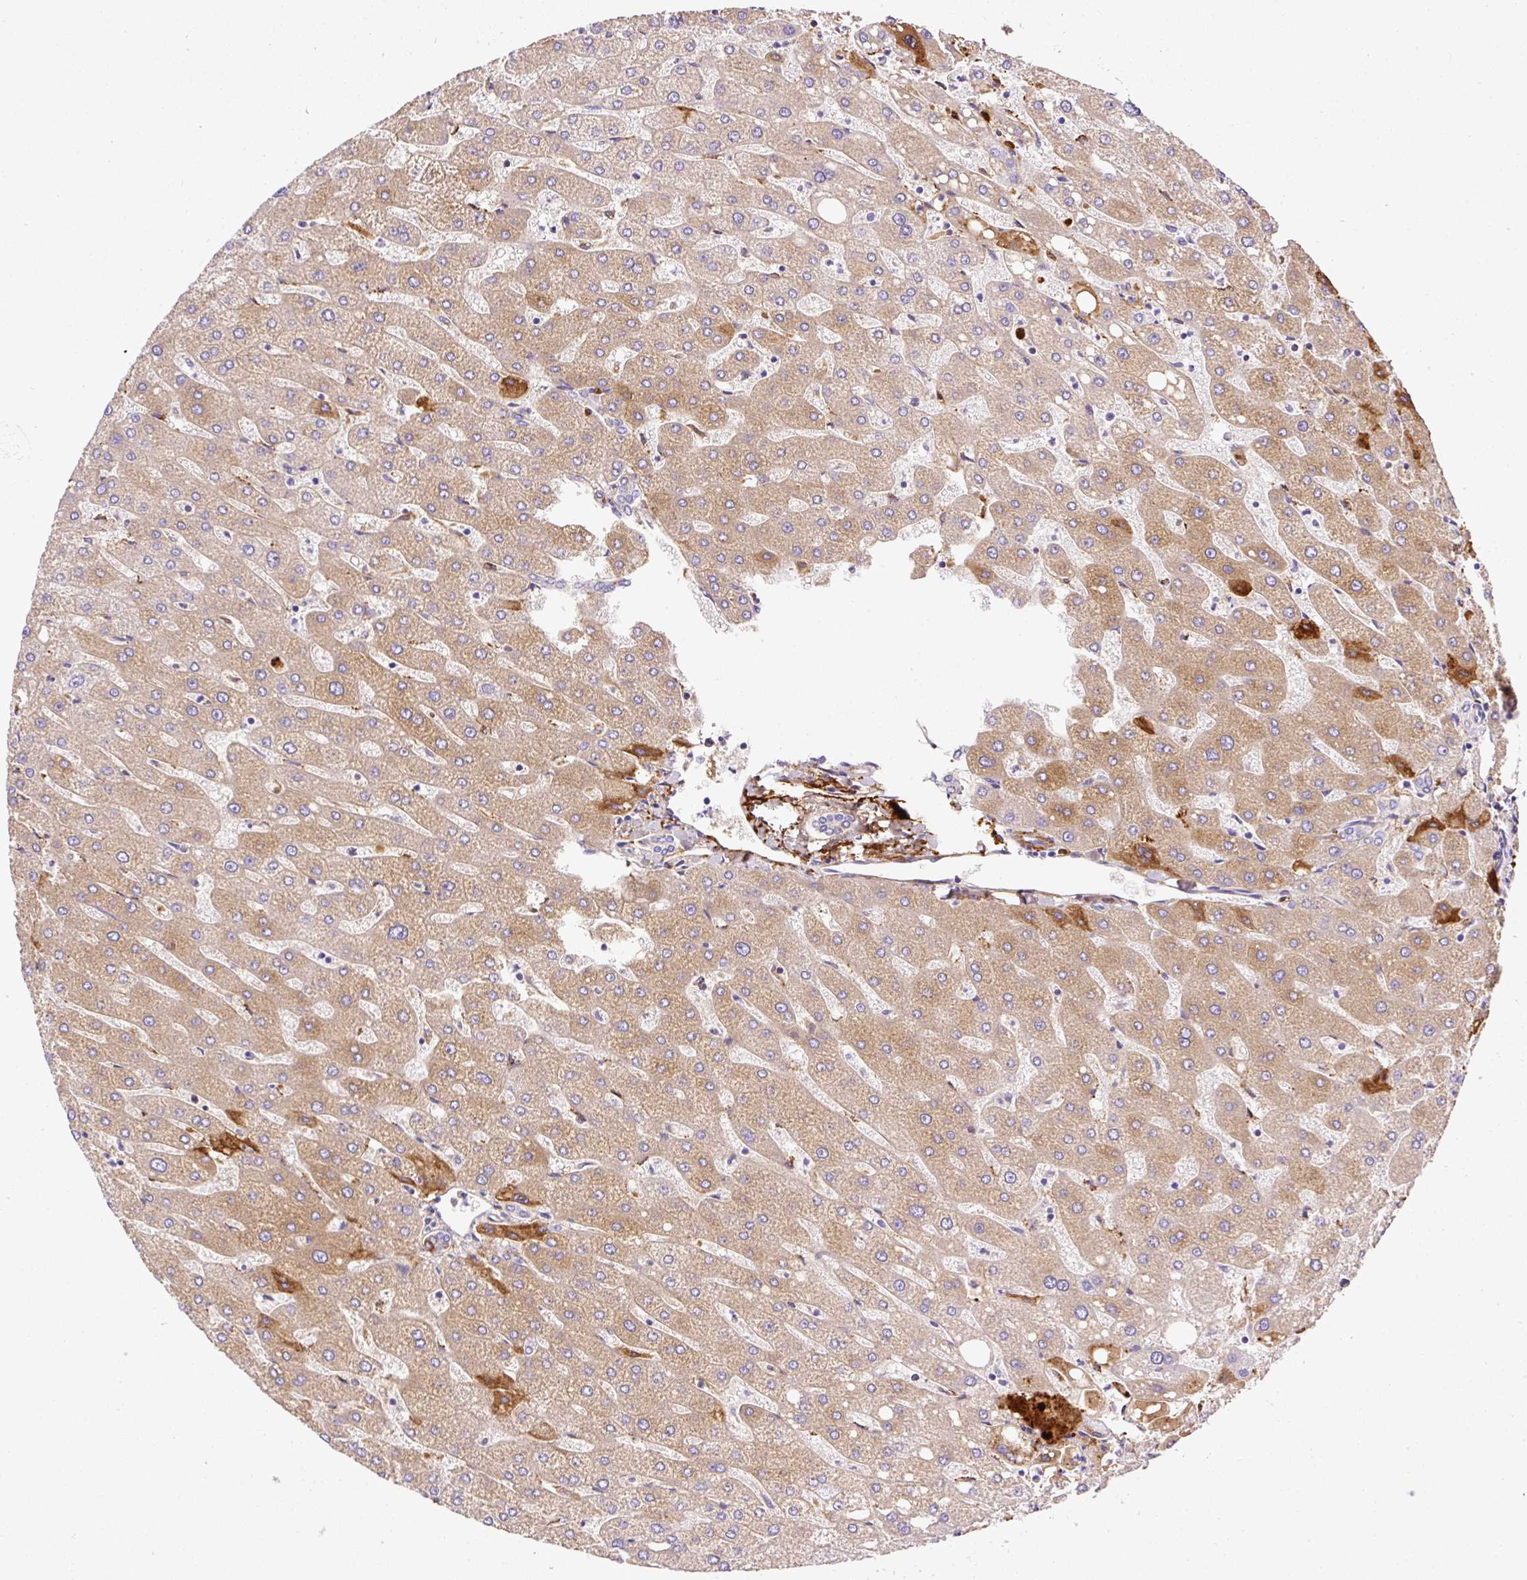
{"staining": {"intensity": "negative", "quantity": "none", "location": "none"}, "tissue": "liver", "cell_type": "Cholangiocytes", "image_type": "normal", "snomed": [{"axis": "morphology", "description": "Normal tissue, NOS"}, {"axis": "topography", "description": "Liver"}], "caption": "This is an IHC micrograph of normal liver. There is no staining in cholangiocytes.", "gene": "APCS", "patient": {"sex": "male", "age": 67}}